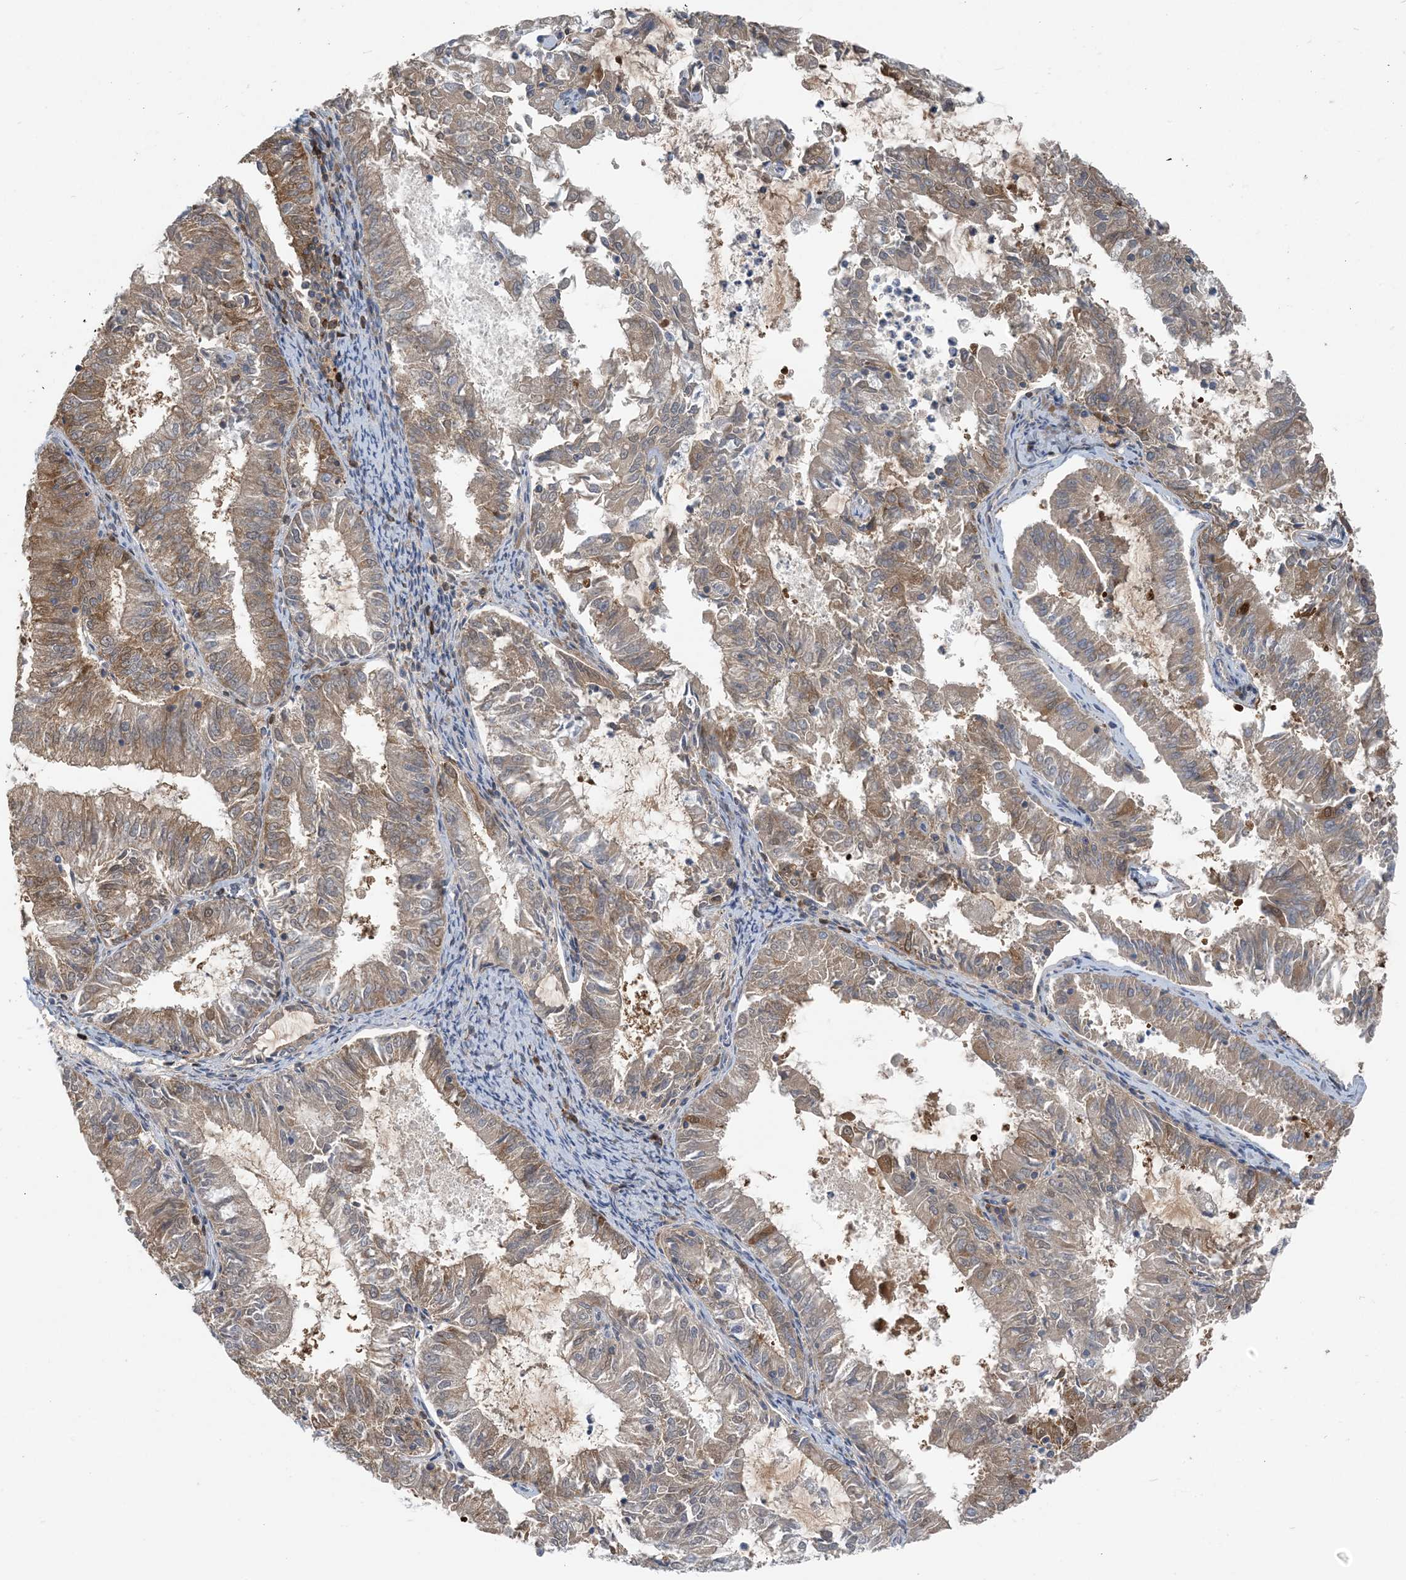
{"staining": {"intensity": "moderate", "quantity": ">75%", "location": "cytoplasmic/membranous"}, "tissue": "endometrial cancer", "cell_type": "Tumor cells", "image_type": "cancer", "snomed": [{"axis": "morphology", "description": "Adenocarcinoma, NOS"}, {"axis": "topography", "description": "Endometrium"}], "caption": "Immunohistochemistry (IHC) of adenocarcinoma (endometrial) demonstrates medium levels of moderate cytoplasmic/membranous expression in approximately >75% of tumor cells.", "gene": "ZC3H12A", "patient": {"sex": "female", "age": 57}}